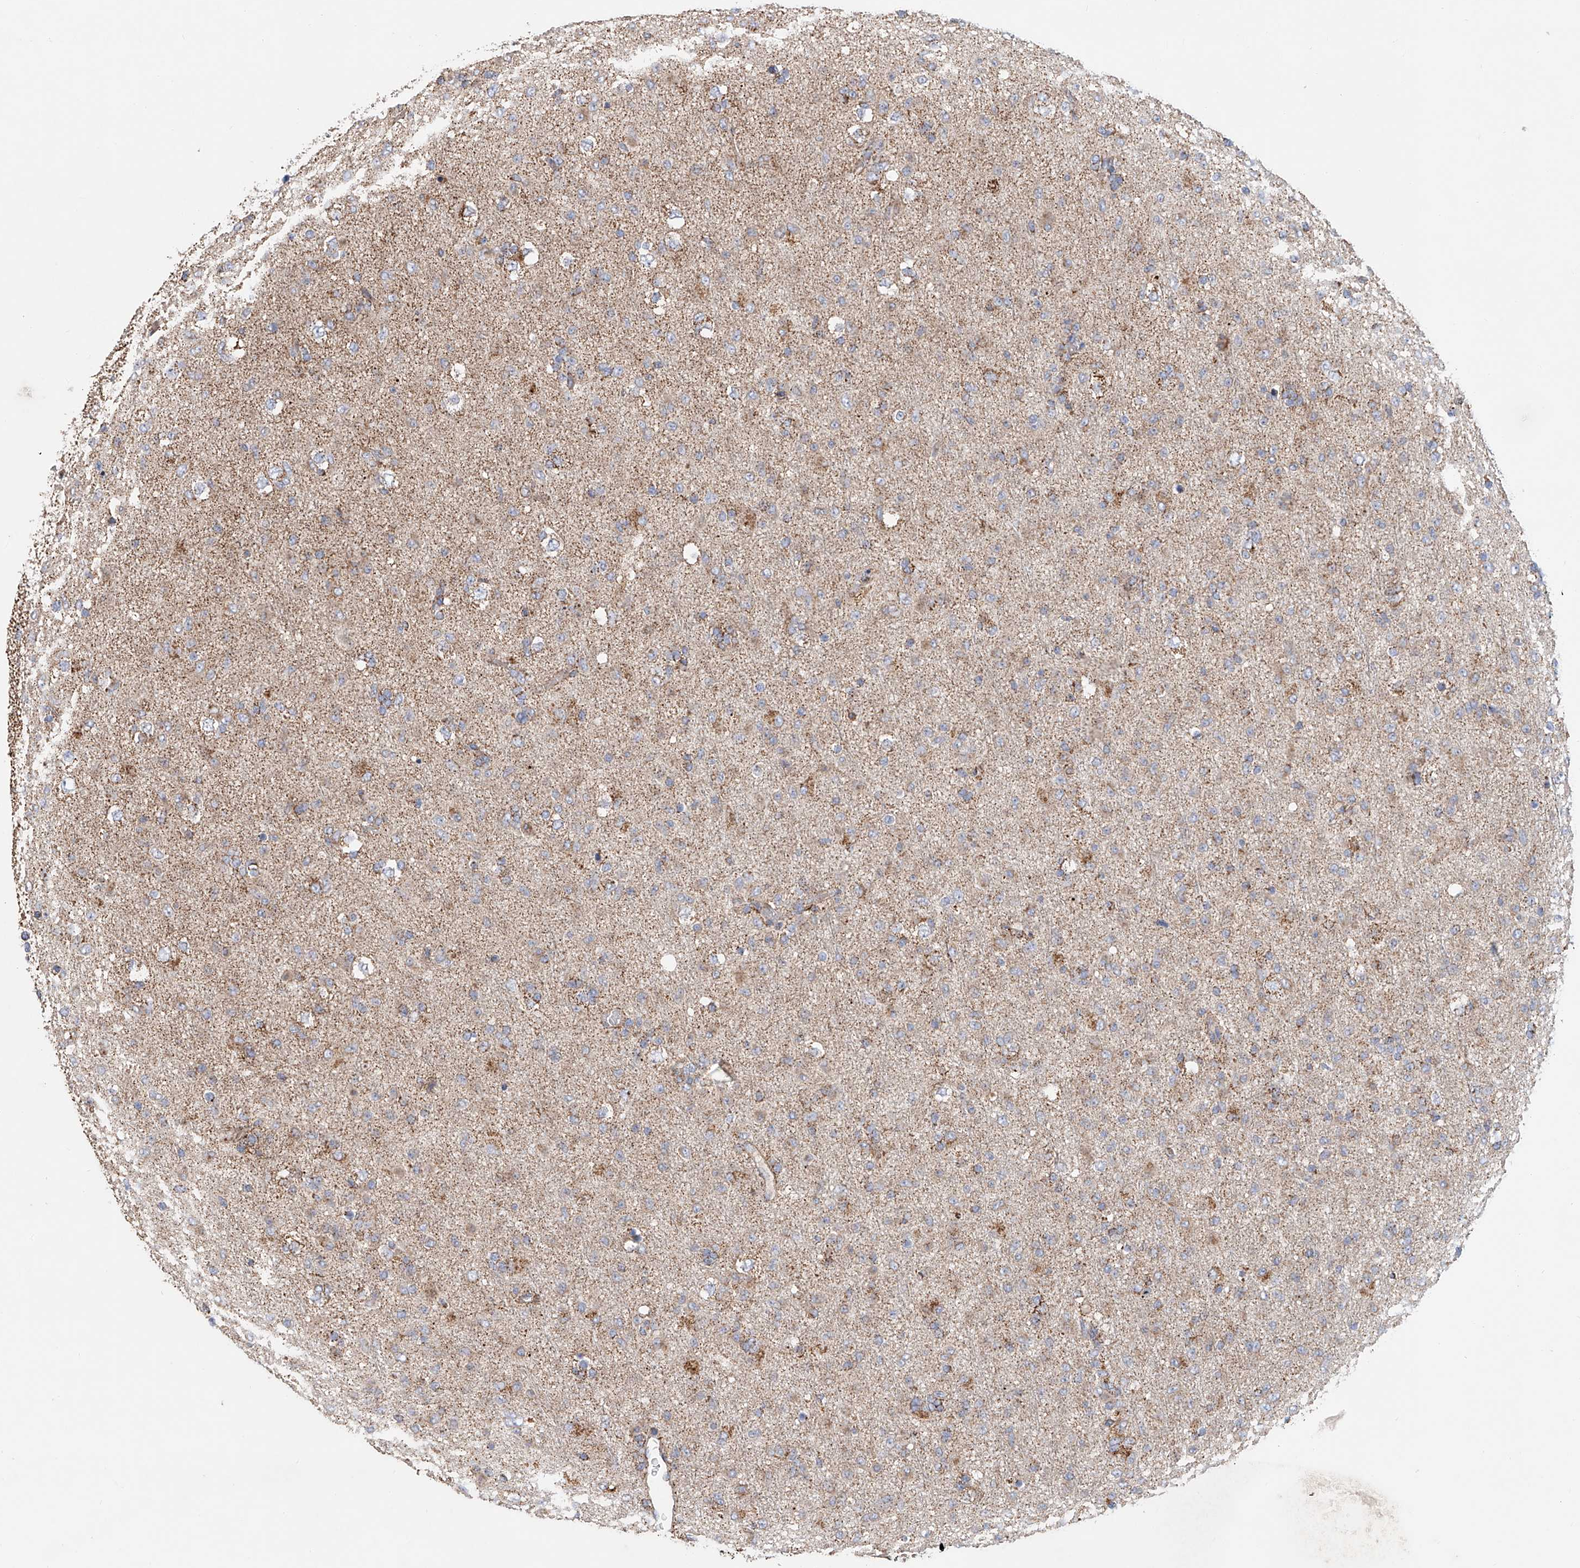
{"staining": {"intensity": "moderate", "quantity": "<25%", "location": "cytoplasmic/membranous"}, "tissue": "glioma", "cell_type": "Tumor cells", "image_type": "cancer", "snomed": [{"axis": "morphology", "description": "Glioma, malignant, Low grade"}, {"axis": "topography", "description": "Brain"}], "caption": "IHC photomicrograph of neoplastic tissue: human low-grade glioma (malignant) stained using immunohistochemistry (IHC) demonstrates low levels of moderate protein expression localized specifically in the cytoplasmic/membranous of tumor cells, appearing as a cytoplasmic/membranous brown color.", "gene": "MCL1", "patient": {"sex": "male", "age": 65}}